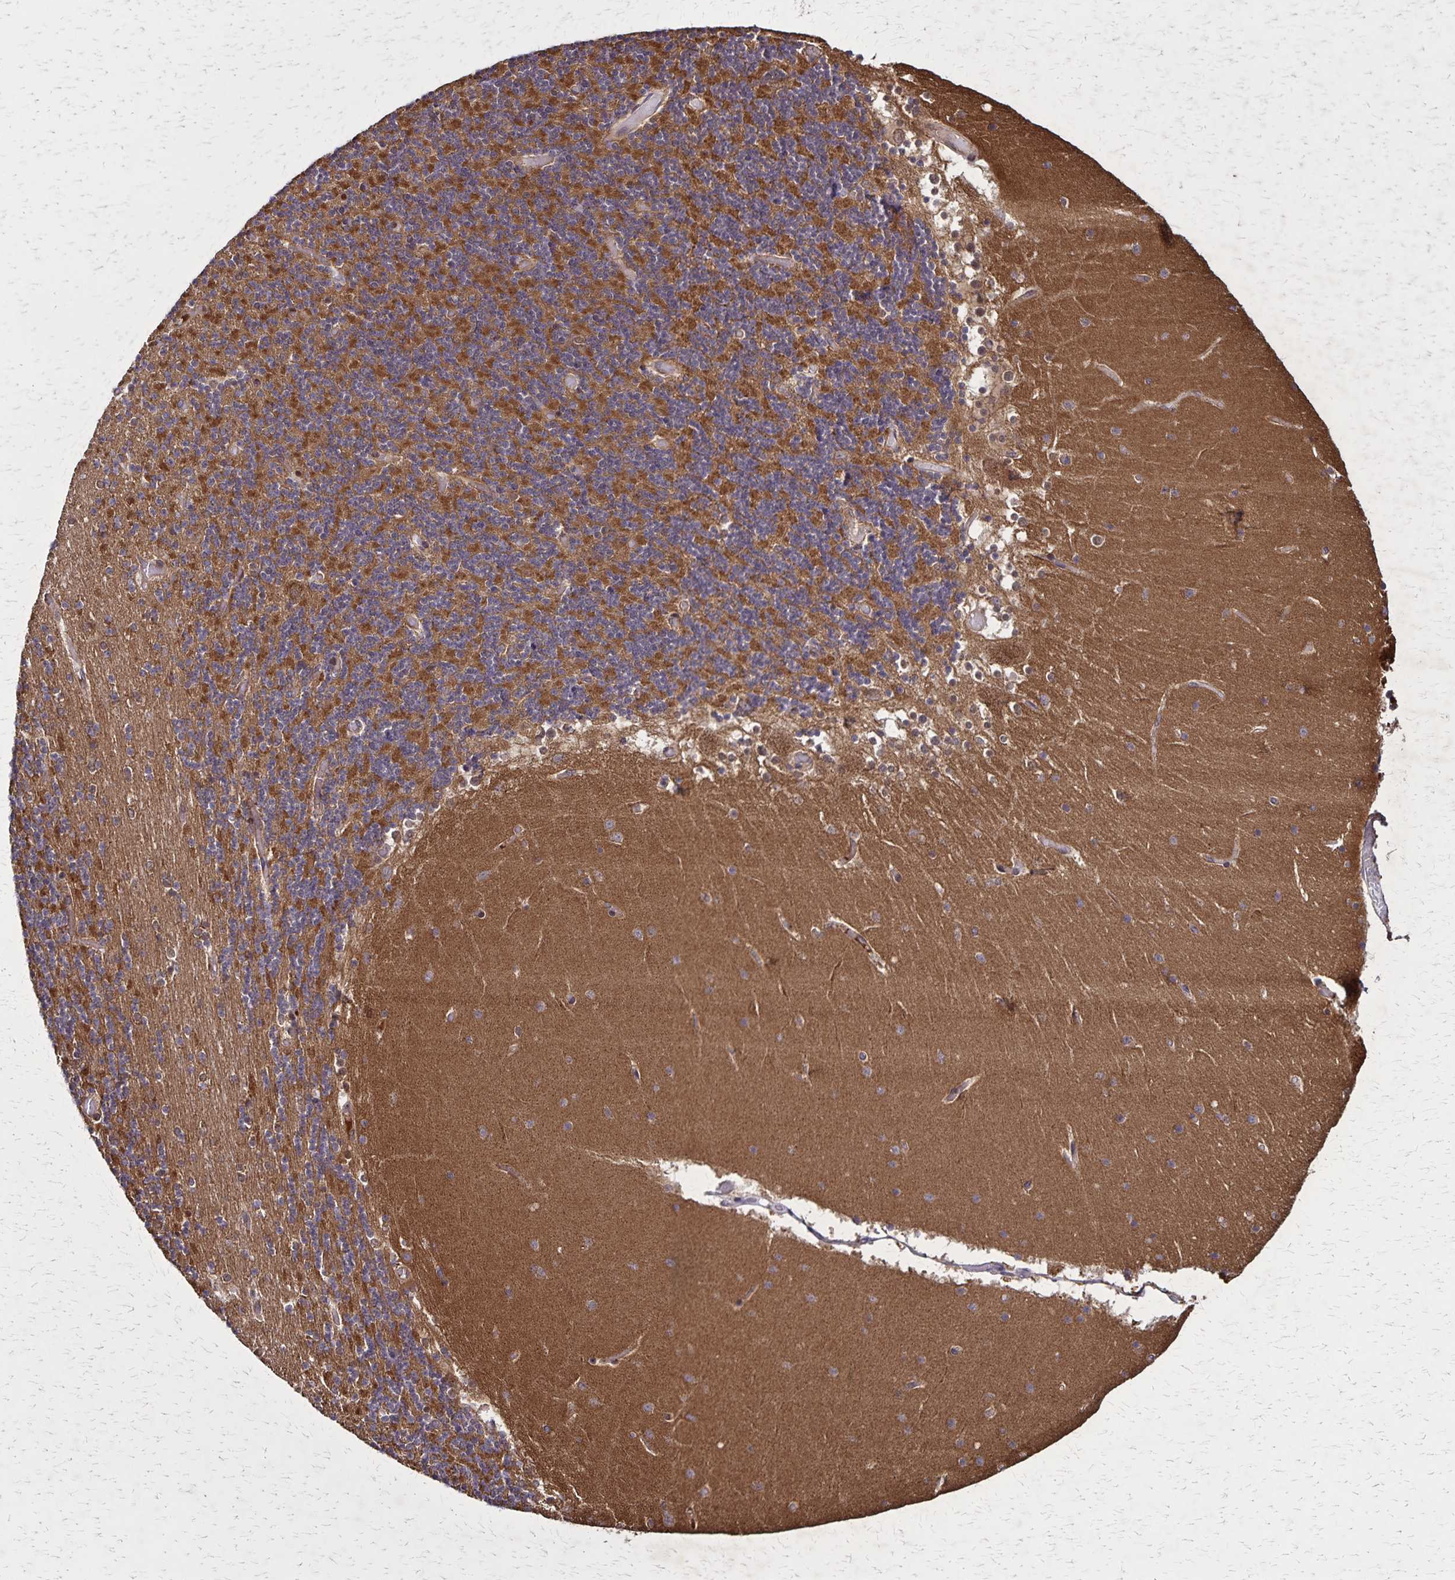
{"staining": {"intensity": "strong", "quantity": "25%-75%", "location": "cytoplasmic/membranous"}, "tissue": "cerebellum", "cell_type": "Cells in granular layer", "image_type": "normal", "snomed": [{"axis": "morphology", "description": "Normal tissue, NOS"}, {"axis": "topography", "description": "Cerebellum"}], "caption": "The image reveals staining of benign cerebellum, revealing strong cytoplasmic/membranous protein expression (brown color) within cells in granular layer. The staining is performed using DAB (3,3'-diaminobenzidine) brown chromogen to label protein expression. The nuclei are counter-stained blue using hematoxylin.", "gene": "NFS1", "patient": {"sex": "female", "age": 28}}